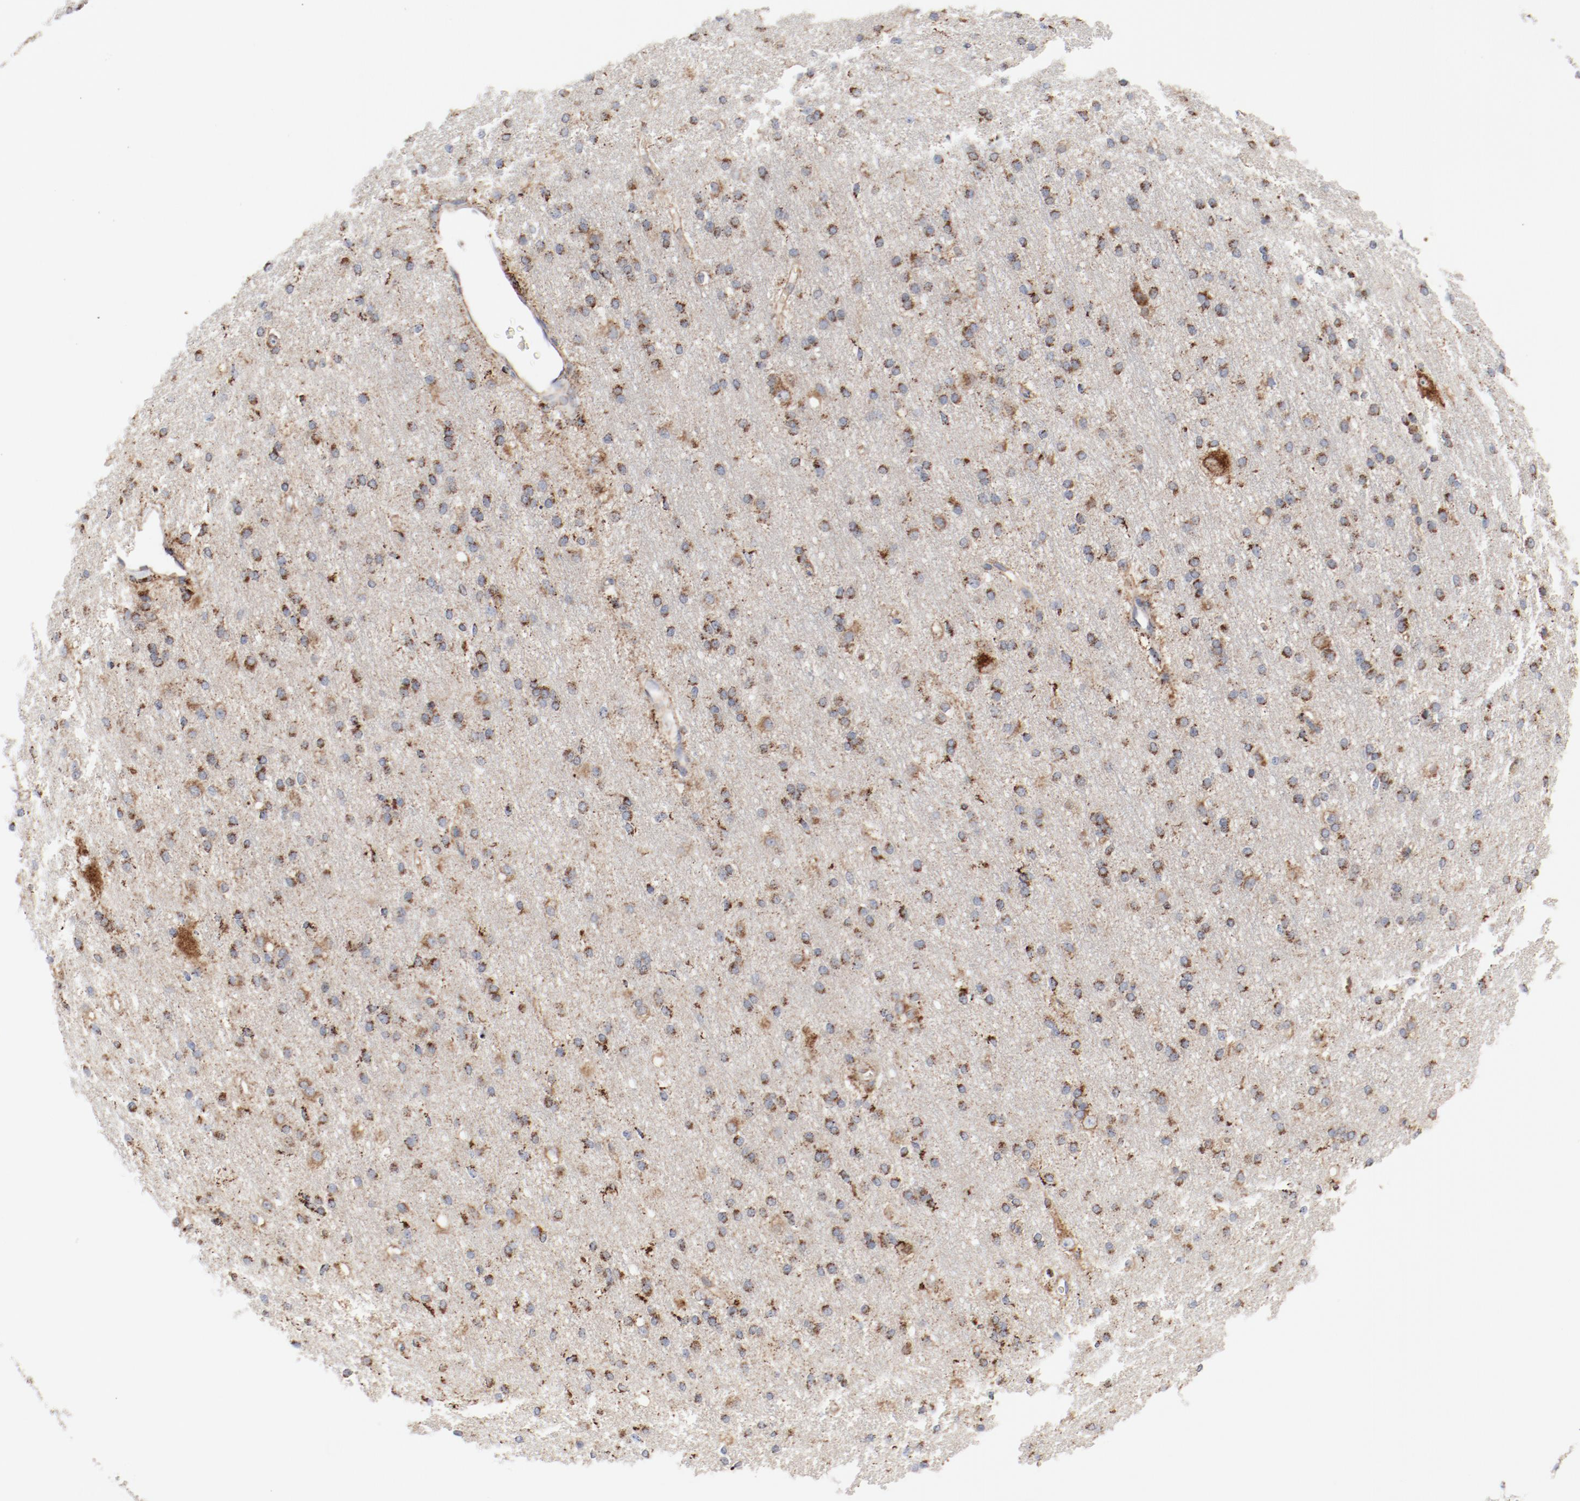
{"staining": {"intensity": "negative", "quantity": "none", "location": "none"}, "tissue": "cerebral cortex", "cell_type": "Endothelial cells", "image_type": "normal", "snomed": [{"axis": "morphology", "description": "Normal tissue, NOS"}, {"axis": "morphology", "description": "Inflammation, NOS"}, {"axis": "topography", "description": "Cerebral cortex"}], "caption": "Immunohistochemical staining of unremarkable cerebral cortex demonstrates no significant positivity in endothelial cells. The staining was performed using DAB to visualize the protein expression in brown, while the nuclei were stained in blue with hematoxylin (Magnification: 20x).", "gene": "SETD3", "patient": {"sex": "male", "age": 6}}